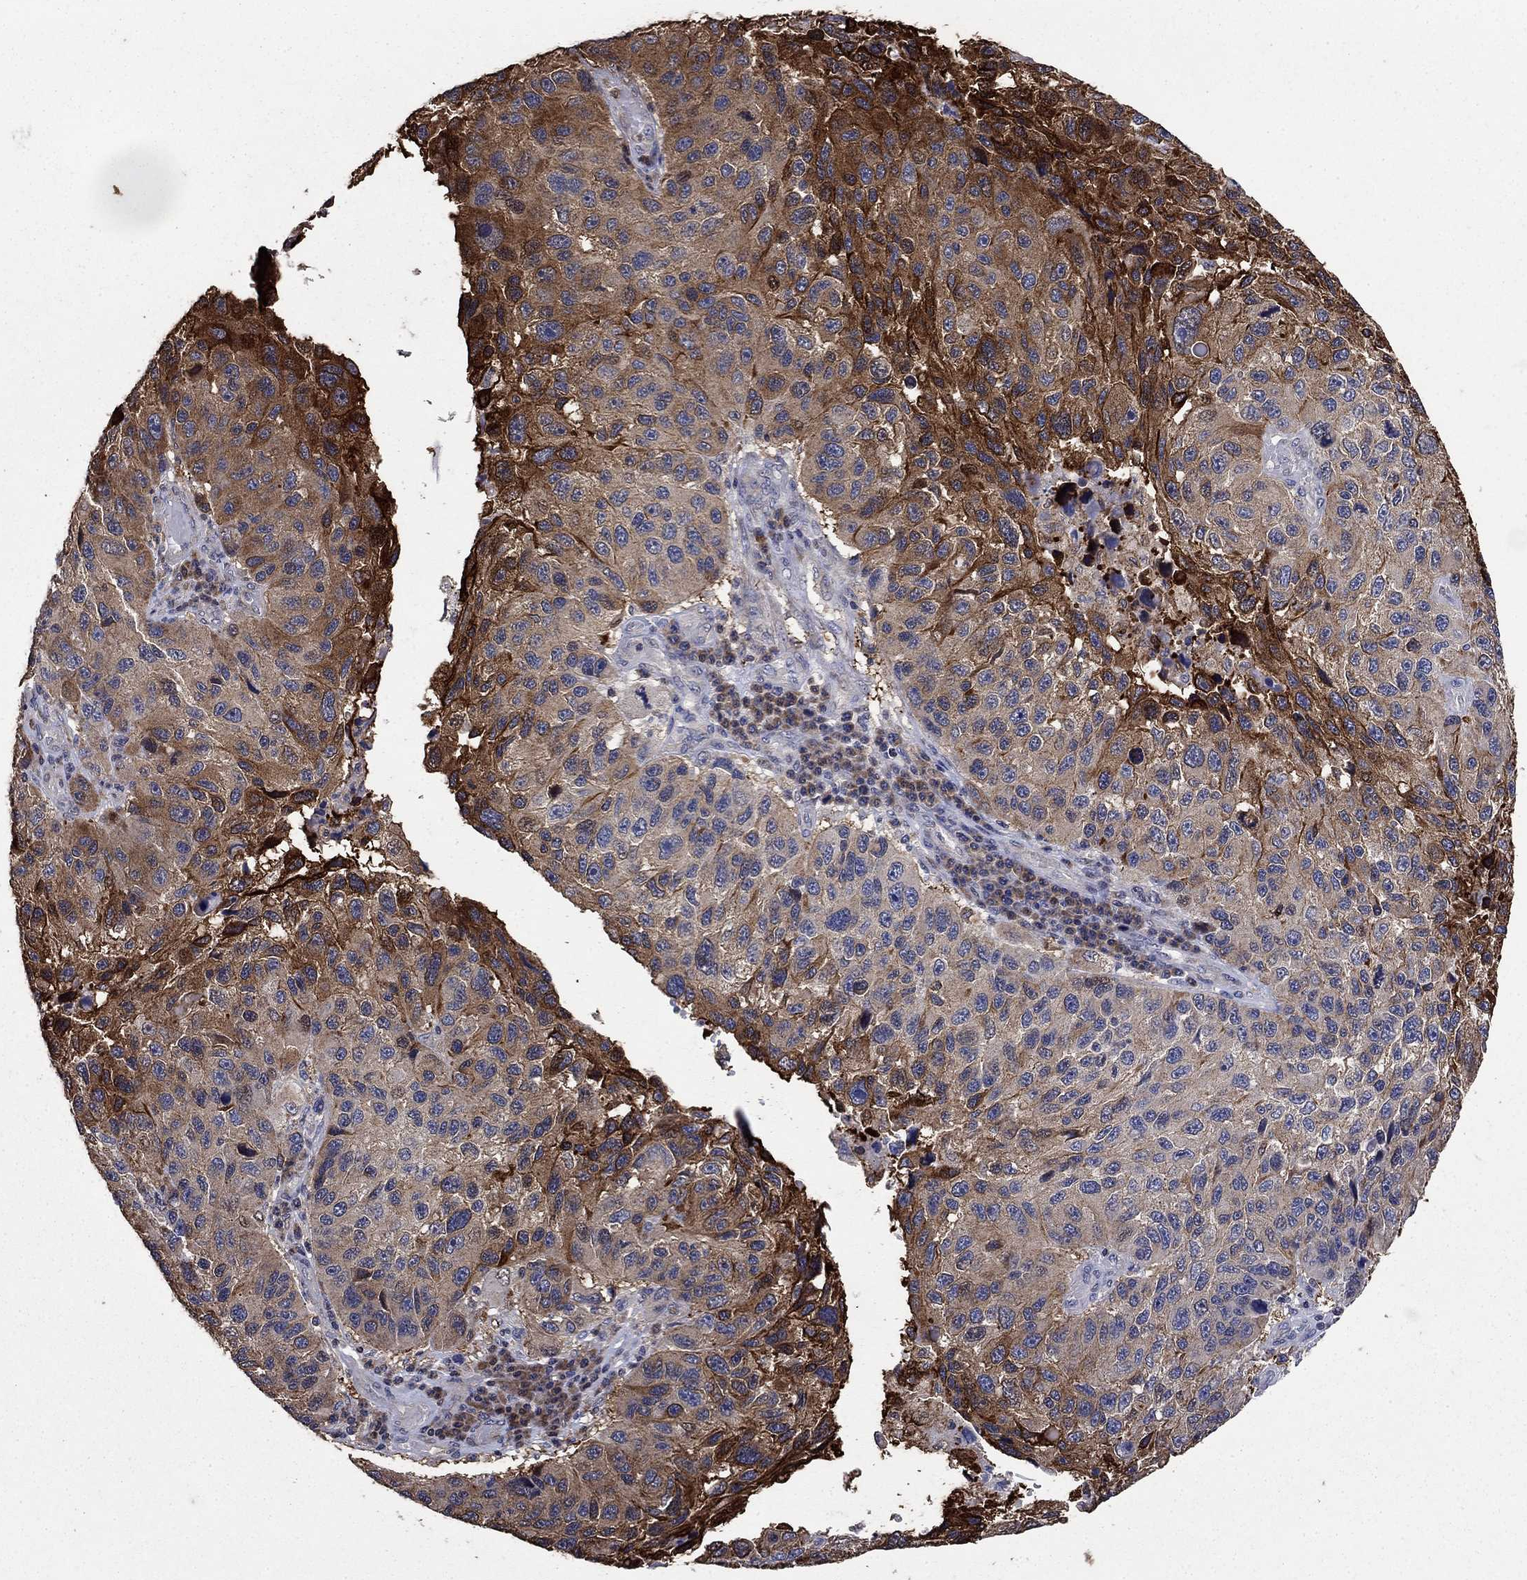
{"staining": {"intensity": "strong", "quantity": "25%-75%", "location": "cytoplasmic/membranous"}, "tissue": "melanoma", "cell_type": "Tumor cells", "image_type": "cancer", "snomed": [{"axis": "morphology", "description": "Malignant melanoma, NOS"}, {"axis": "topography", "description": "Skin"}], "caption": "Melanoma tissue demonstrates strong cytoplasmic/membranous positivity in approximately 25%-75% of tumor cells, visualized by immunohistochemistry.", "gene": "DVL1", "patient": {"sex": "male", "age": 53}}